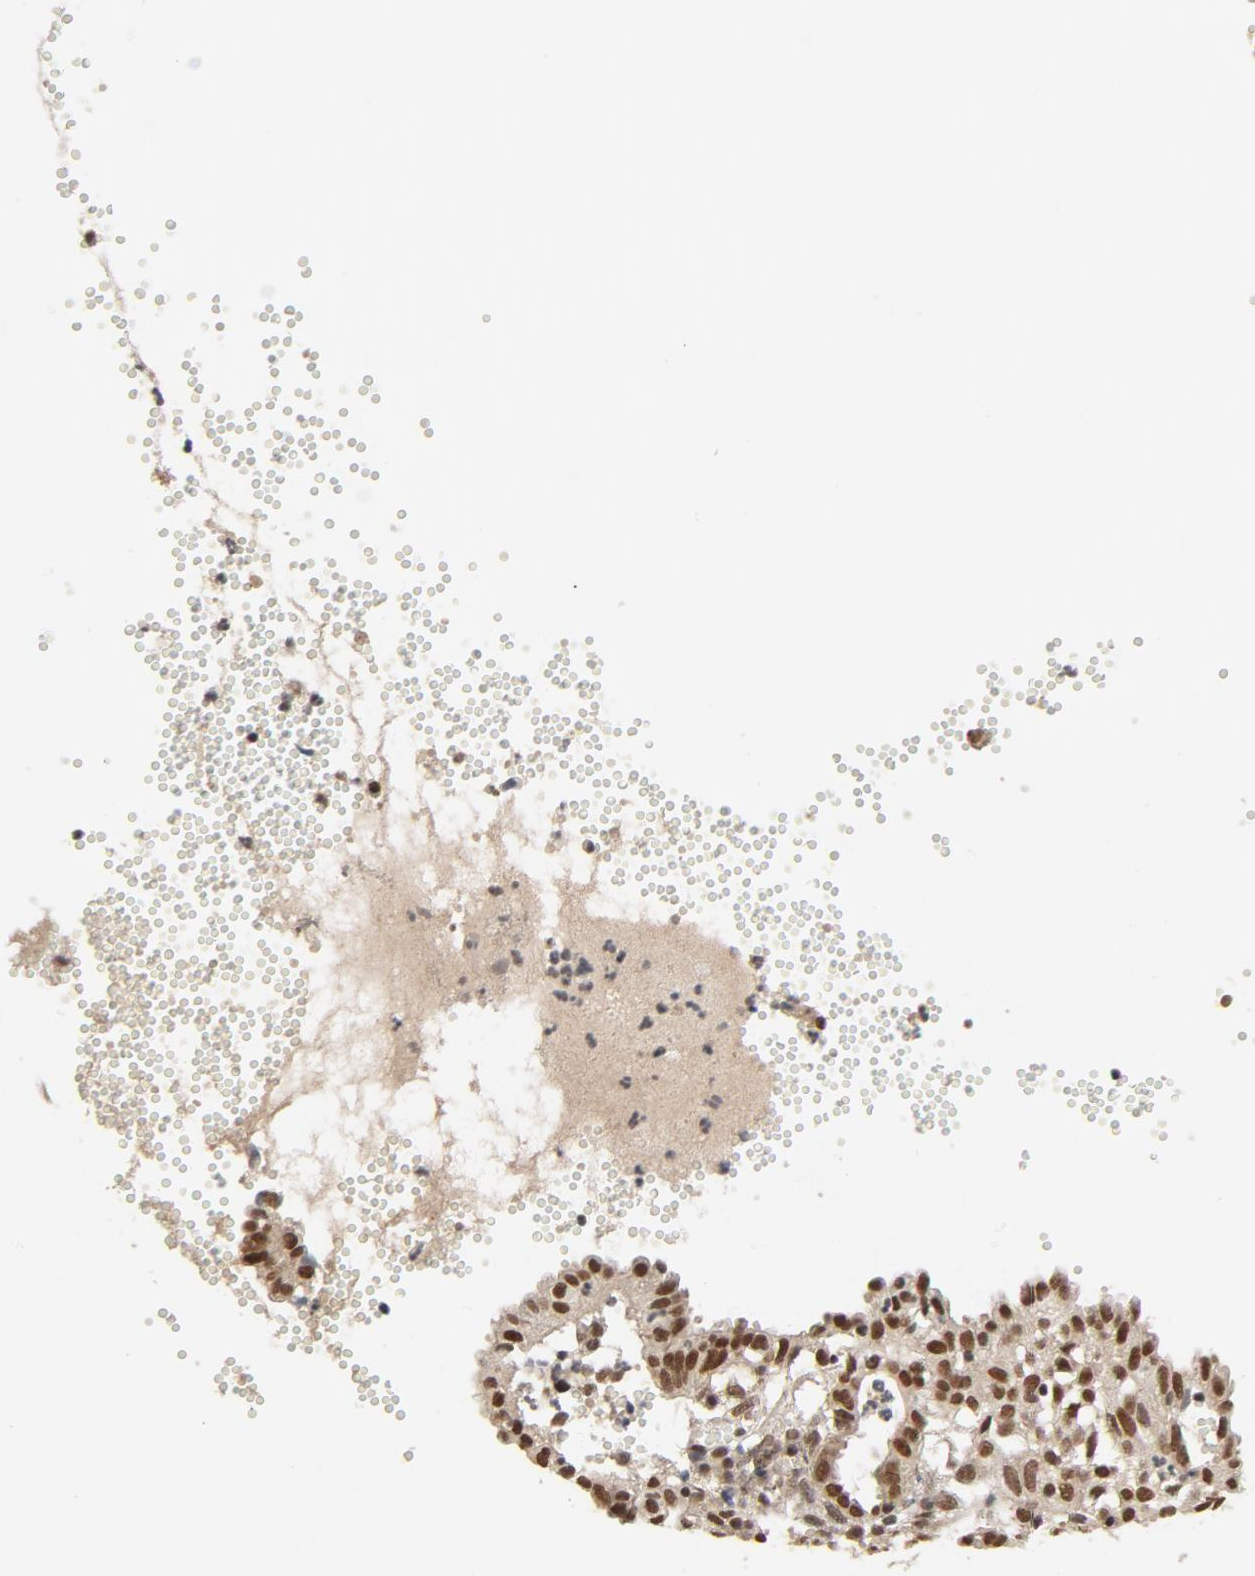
{"staining": {"intensity": "strong", "quantity": ">75%", "location": "nuclear"}, "tissue": "endometrial cancer", "cell_type": "Tumor cells", "image_type": "cancer", "snomed": [{"axis": "morphology", "description": "Adenocarcinoma, NOS"}, {"axis": "topography", "description": "Endometrium"}], "caption": "An image of endometrial cancer stained for a protein demonstrates strong nuclear brown staining in tumor cells. Nuclei are stained in blue.", "gene": "SMARCD1", "patient": {"sex": "female", "age": 66}}